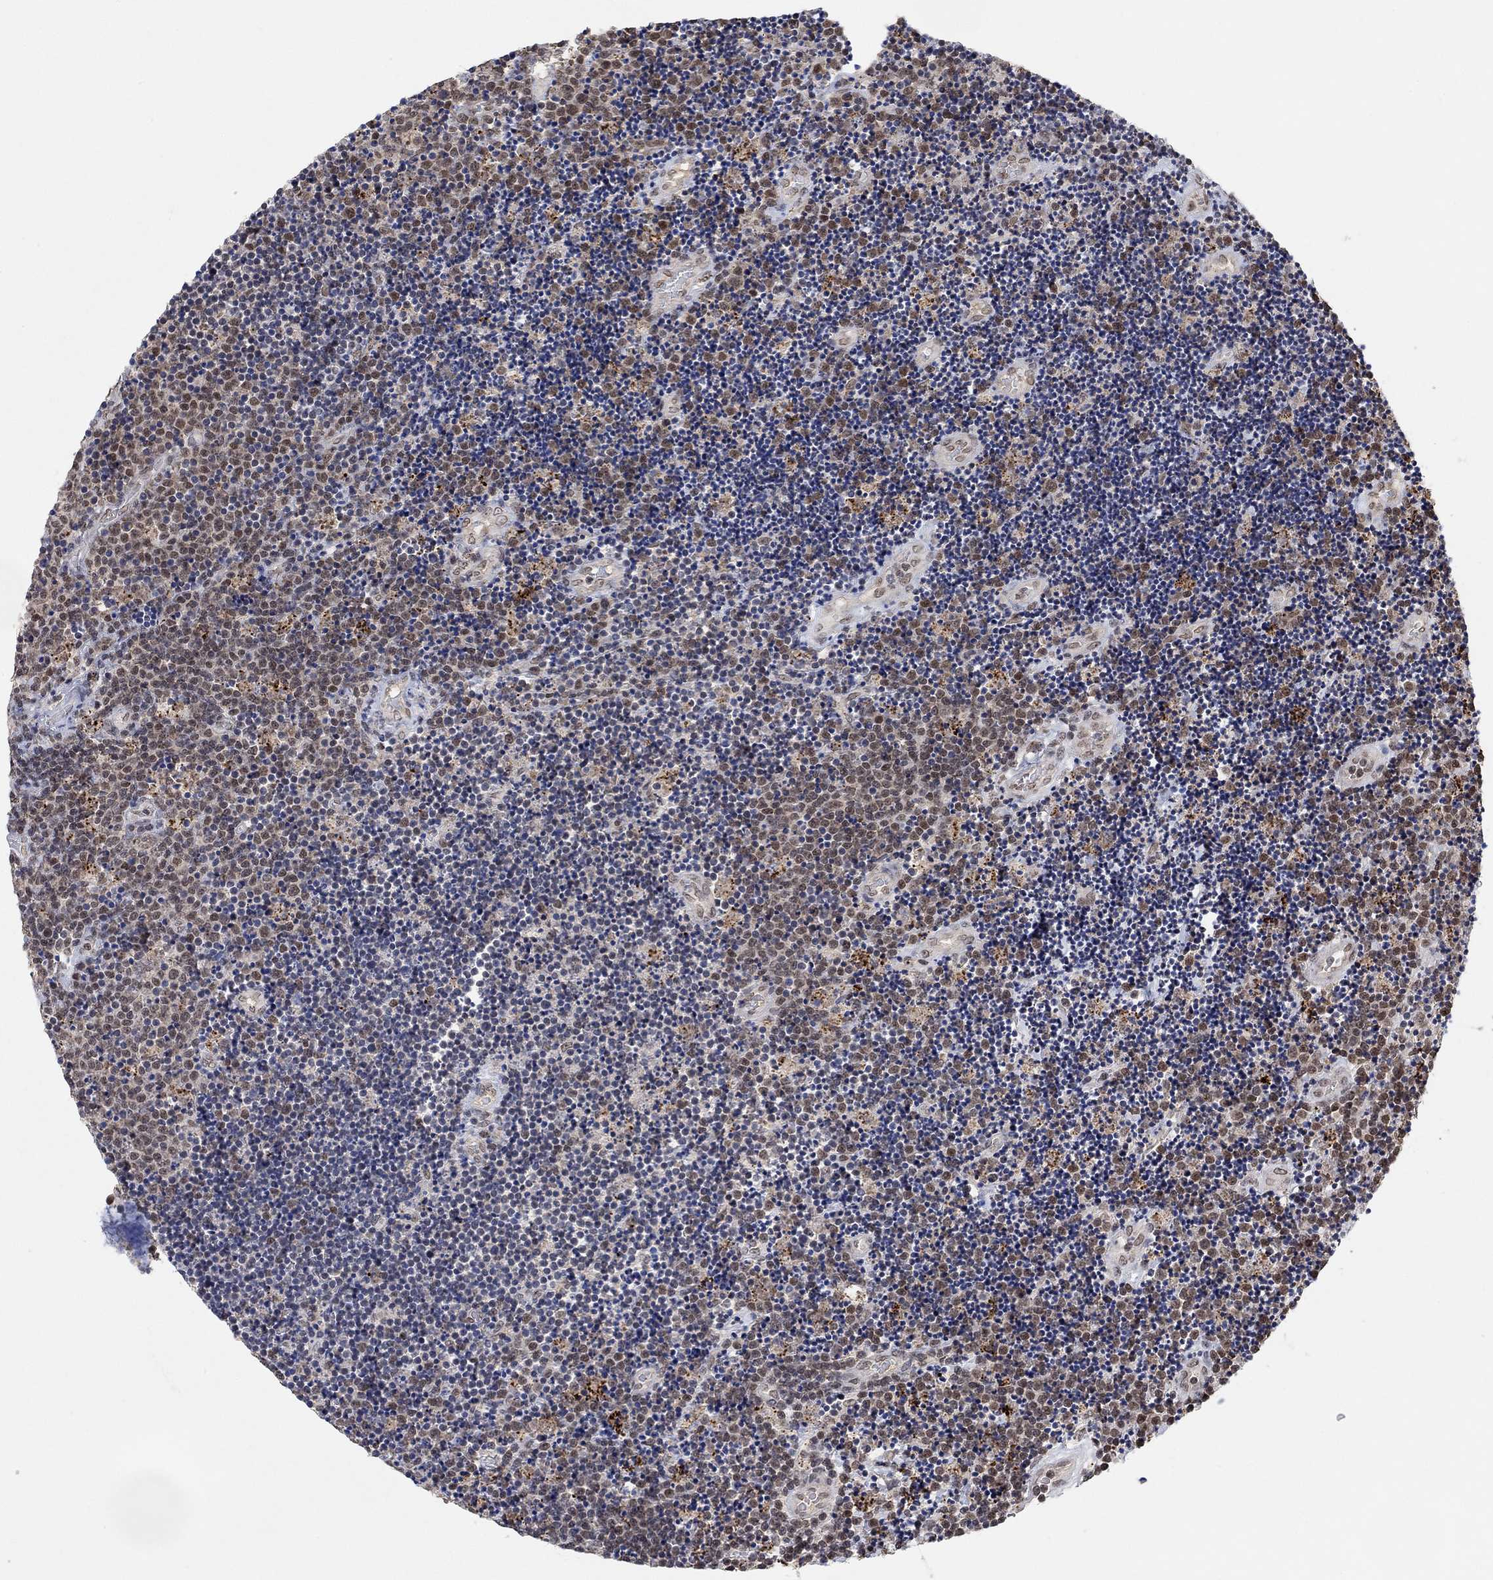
{"staining": {"intensity": "moderate", "quantity": "<25%", "location": "nuclear"}, "tissue": "lymphoma", "cell_type": "Tumor cells", "image_type": "cancer", "snomed": [{"axis": "morphology", "description": "Malignant lymphoma, non-Hodgkin's type, Low grade"}, {"axis": "topography", "description": "Brain"}], "caption": "Tumor cells reveal low levels of moderate nuclear expression in about <25% of cells in low-grade malignant lymphoma, non-Hodgkin's type. Nuclei are stained in blue.", "gene": "THAP8", "patient": {"sex": "female", "age": 66}}